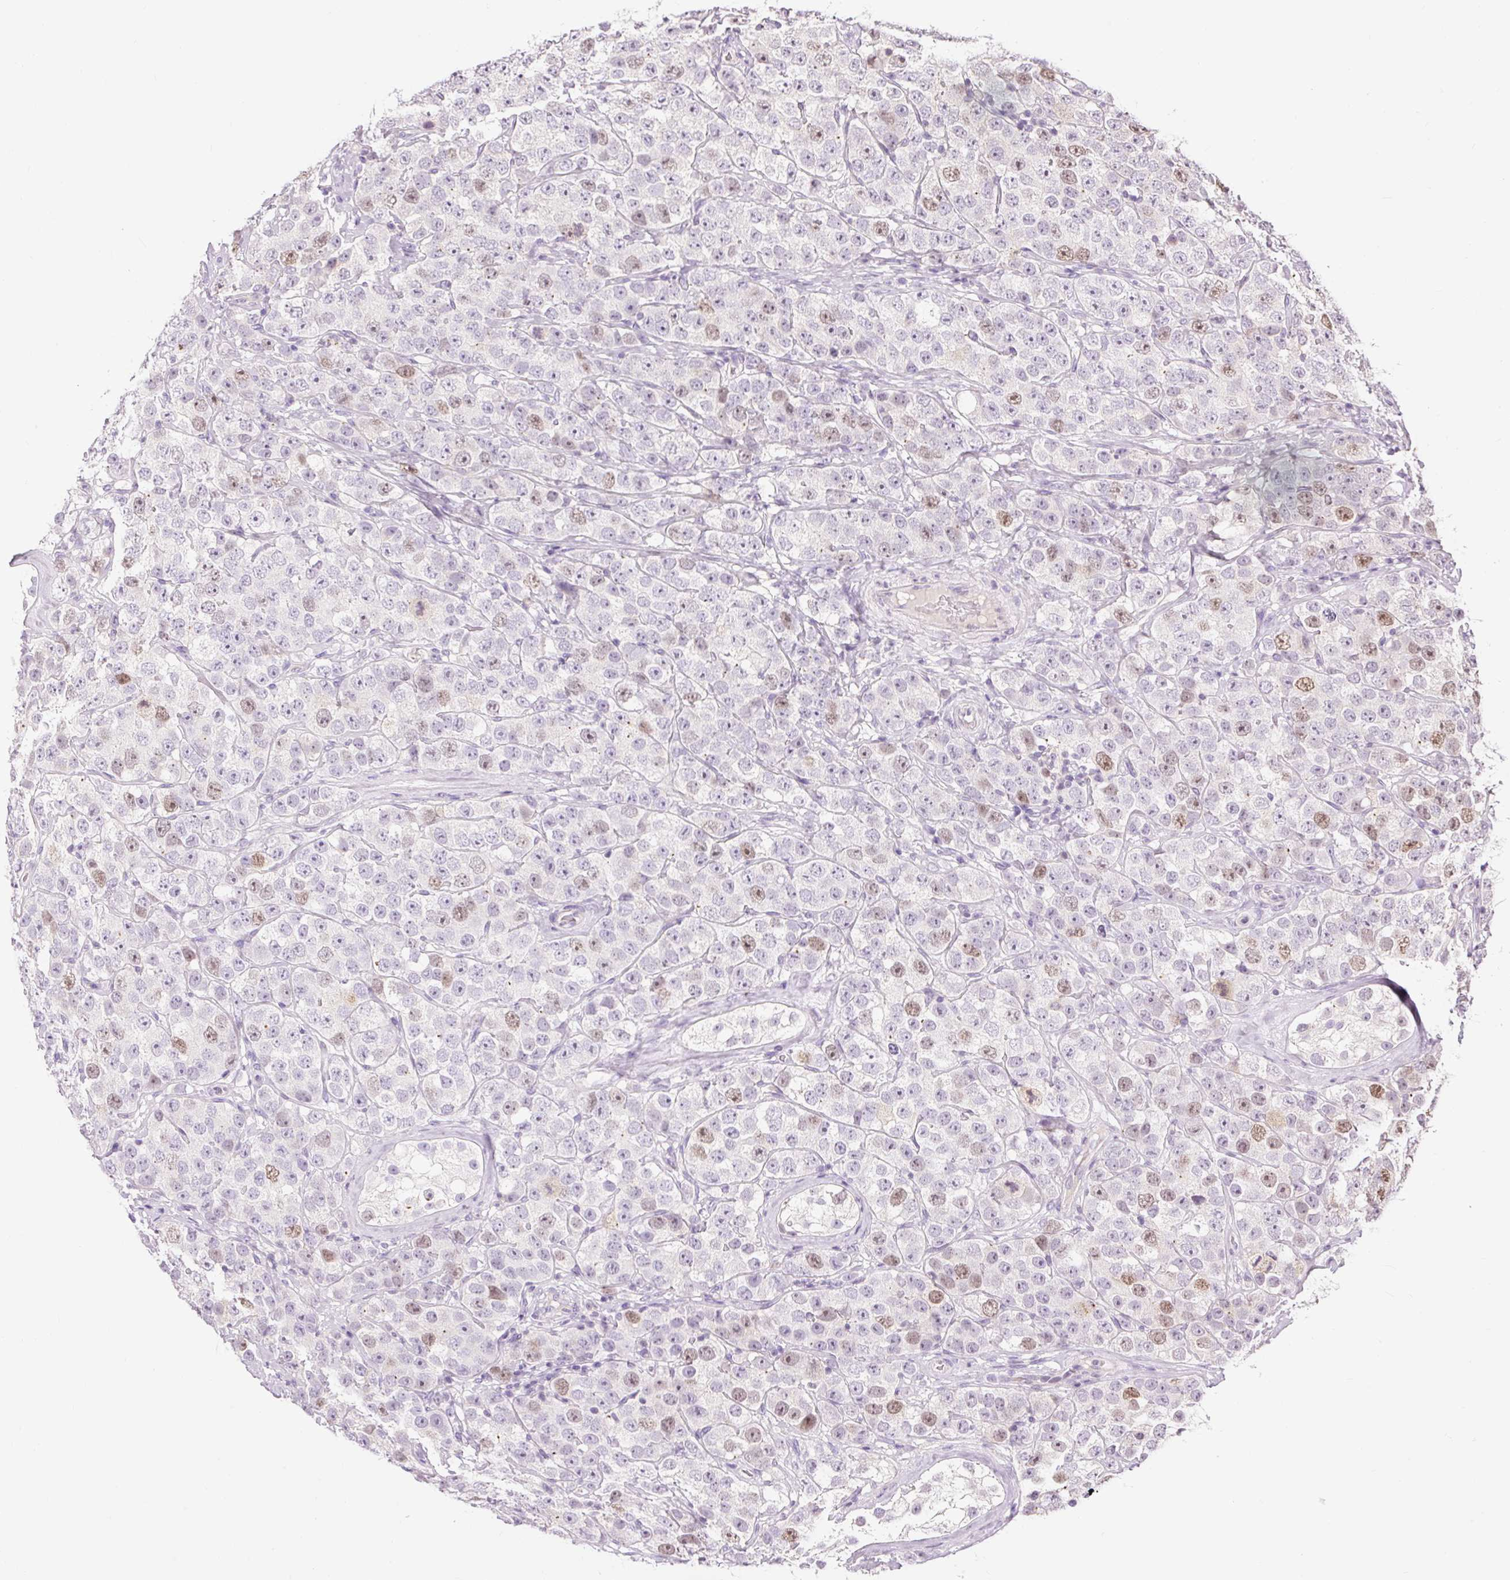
{"staining": {"intensity": "moderate", "quantity": "<25%", "location": "nuclear"}, "tissue": "testis cancer", "cell_type": "Tumor cells", "image_type": "cancer", "snomed": [{"axis": "morphology", "description": "Seminoma, NOS"}, {"axis": "topography", "description": "Testis"}], "caption": "Moderate nuclear staining for a protein is appreciated in approximately <25% of tumor cells of testis cancer (seminoma) using immunohistochemistry (IHC).", "gene": "RACGAP1", "patient": {"sex": "male", "age": 28}}